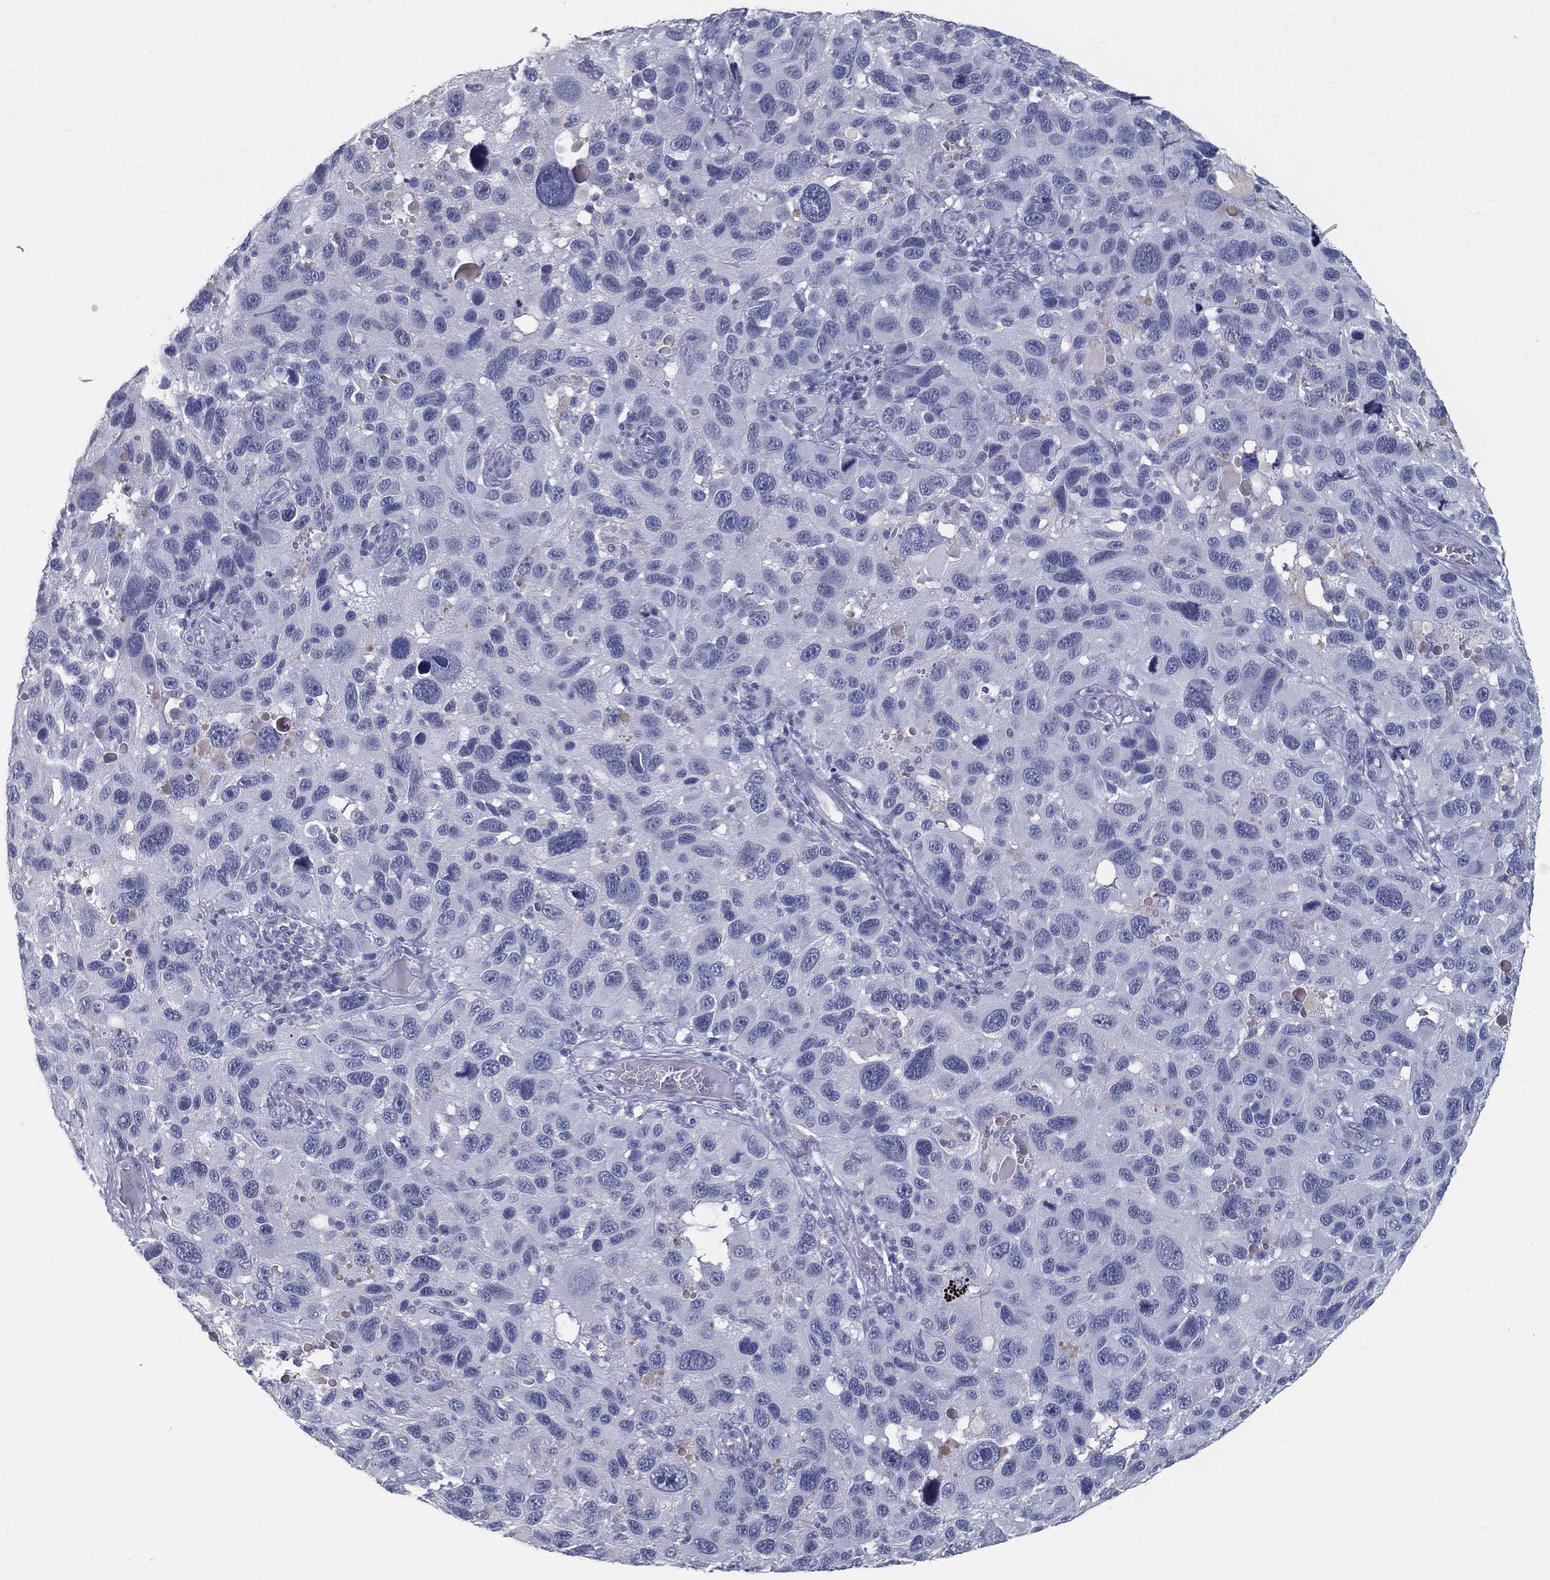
{"staining": {"intensity": "negative", "quantity": "none", "location": "none"}, "tissue": "melanoma", "cell_type": "Tumor cells", "image_type": "cancer", "snomed": [{"axis": "morphology", "description": "Malignant melanoma, NOS"}, {"axis": "topography", "description": "Skin"}], "caption": "The immunohistochemistry micrograph has no significant expression in tumor cells of malignant melanoma tissue.", "gene": "ACE2", "patient": {"sex": "male", "age": 53}}